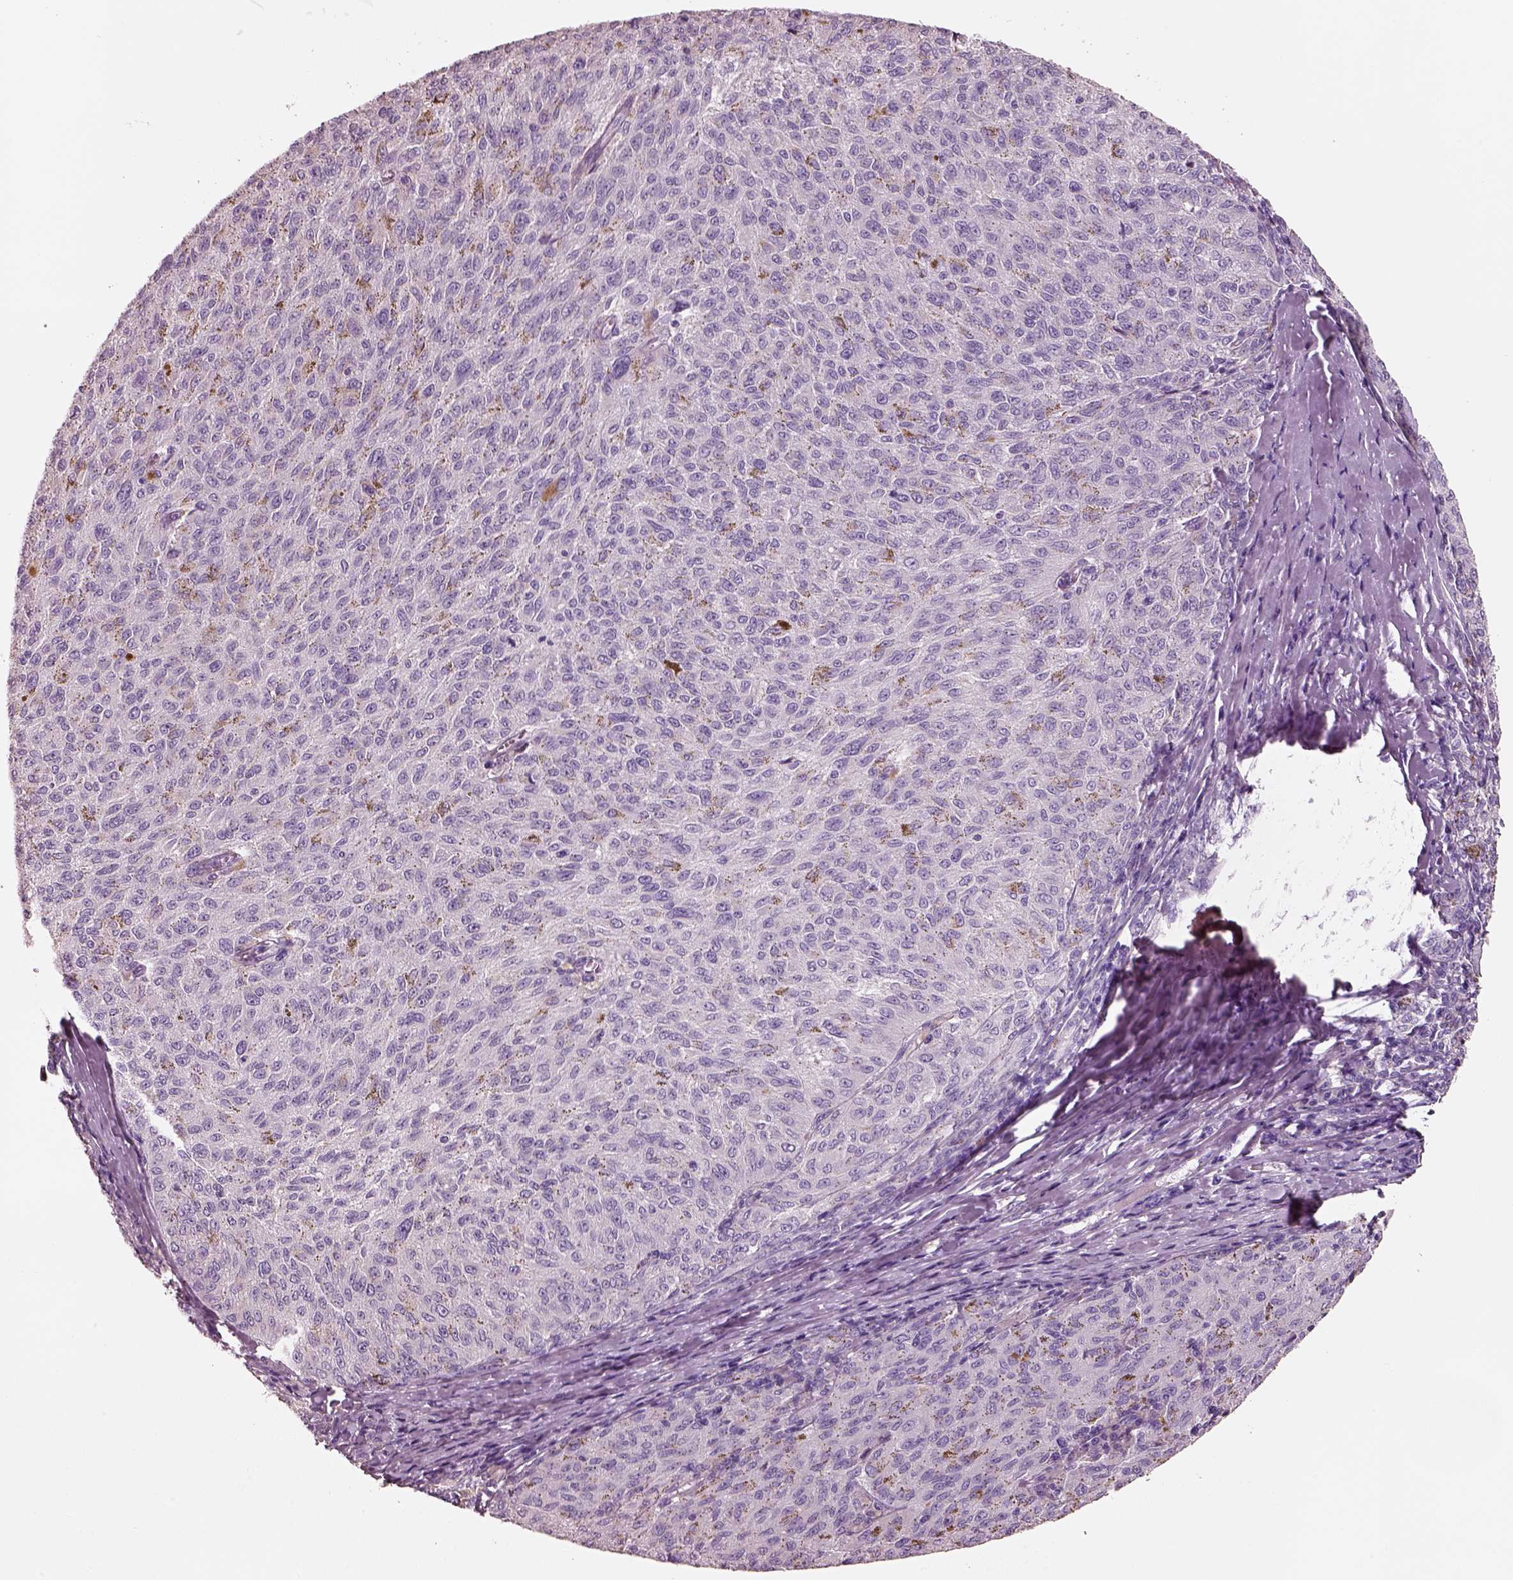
{"staining": {"intensity": "negative", "quantity": "none", "location": "none"}, "tissue": "melanoma", "cell_type": "Tumor cells", "image_type": "cancer", "snomed": [{"axis": "morphology", "description": "Malignant melanoma, NOS"}, {"axis": "topography", "description": "Skin"}], "caption": "Protein analysis of malignant melanoma shows no significant expression in tumor cells.", "gene": "PNOC", "patient": {"sex": "female", "age": 72}}